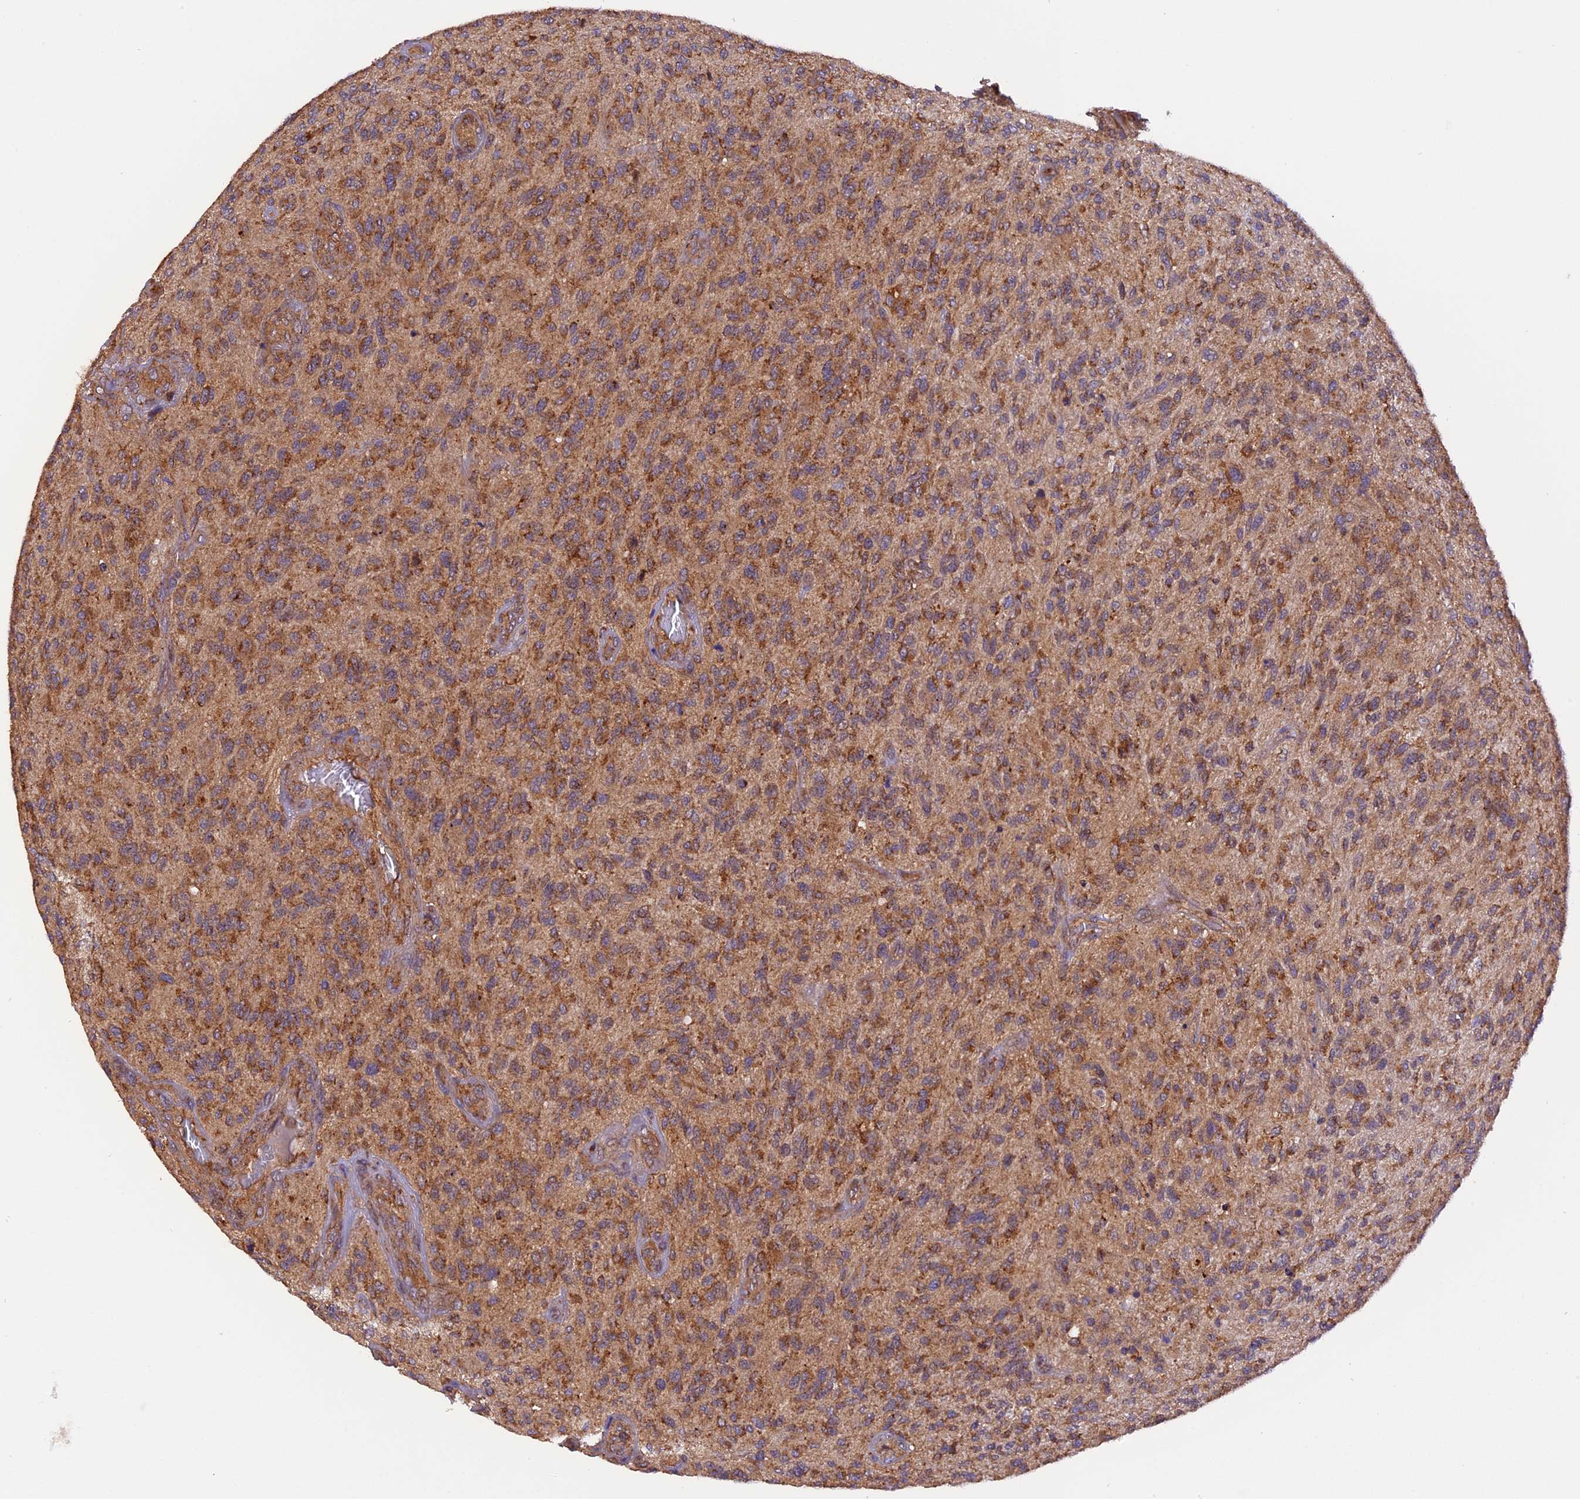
{"staining": {"intensity": "moderate", "quantity": ">75%", "location": "cytoplasmic/membranous"}, "tissue": "glioma", "cell_type": "Tumor cells", "image_type": "cancer", "snomed": [{"axis": "morphology", "description": "Glioma, malignant, High grade"}, {"axis": "topography", "description": "Brain"}], "caption": "The immunohistochemical stain highlights moderate cytoplasmic/membranous staining in tumor cells of high-grade glioma (malignant) tissue. (DAB IHC with brightfield microscopy, high magnification).", "gene": "PEX3", "patient": {"sex": "male", "age": 47}}